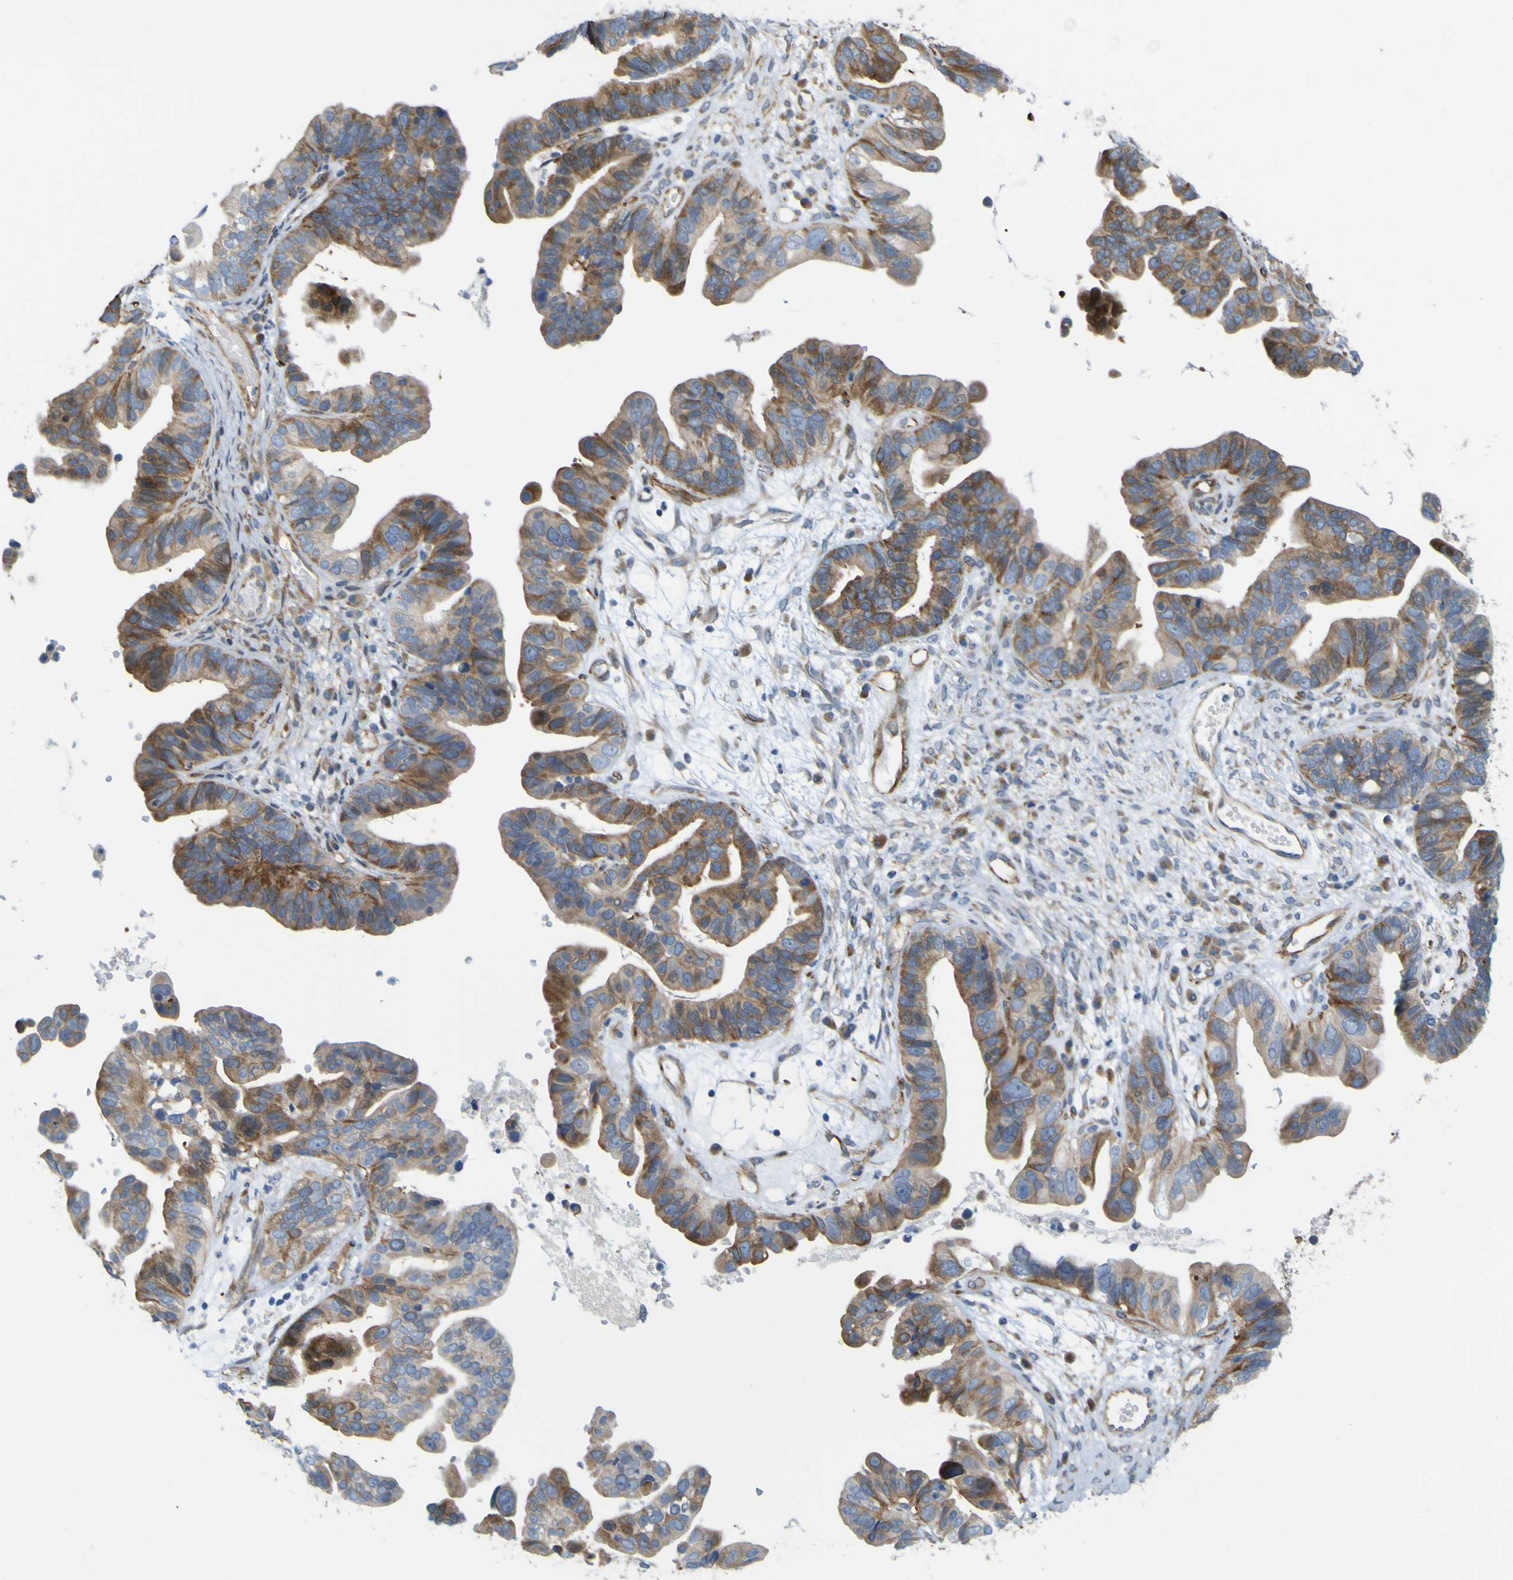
{"staining": {"intensity": "moderate", "quantity": ">75%", "location": "cytoplasmic/membranous"}, "tissue": "ovarian cancer", "cell_type": "Tumor cells", "image_type": "cancer", "snomed": [{"axis": "morphology", "description": "Cystadenocarcinoma, serous, NOS"}, {"axis": "topography", "description": "Ovary"}], "caption": "Immunohistochemical staining of ovarian cancer (serous cystadenocarcinoma) demonstrates moderate cytoplasmic/membranous protein expression in about >75% of tumor cells.", "gene": "JPH1", "patient": {"sex": "female", "age": 56}}